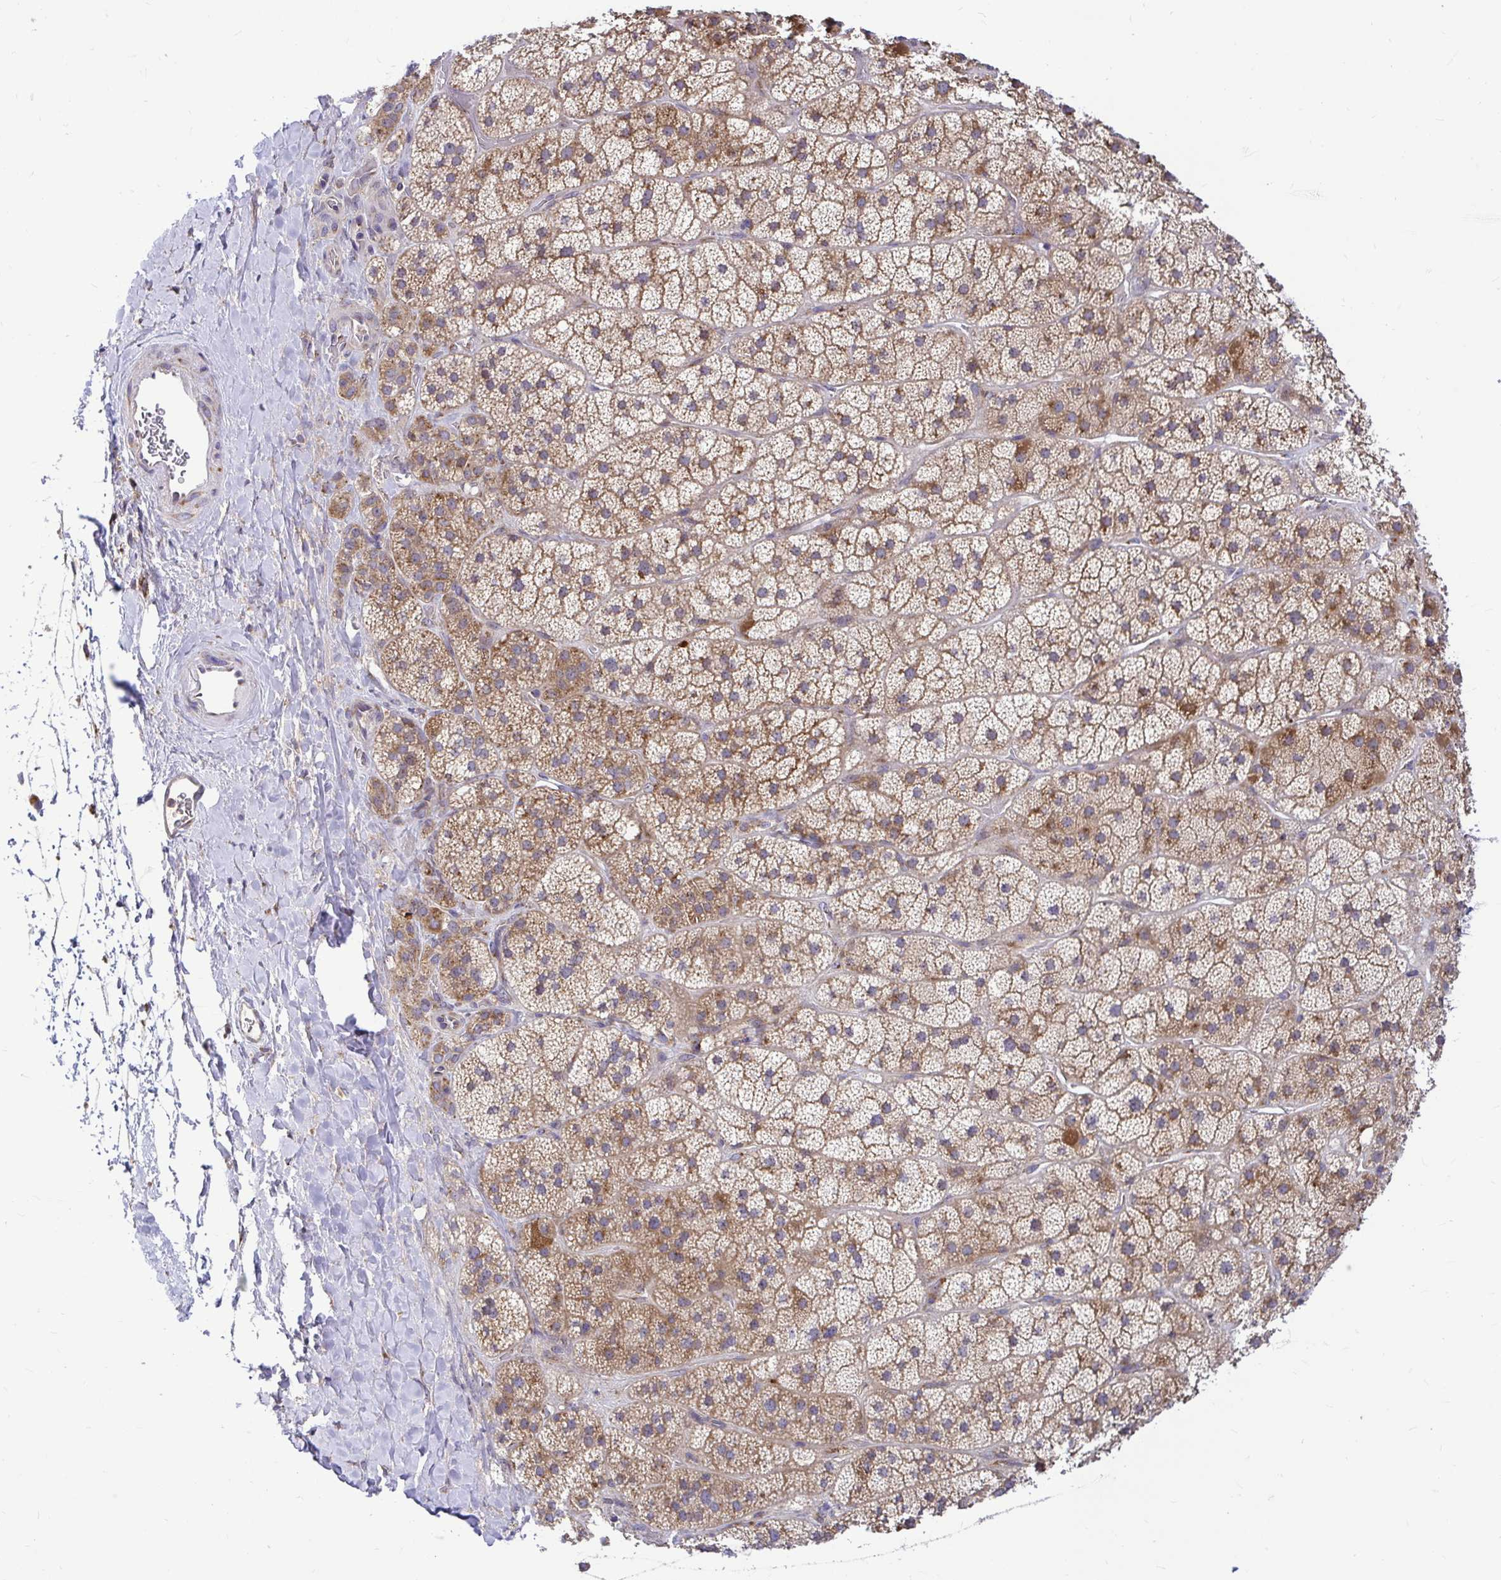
{"staining": {"intensity": "moderate", "quantity": ">75%", "location": "cytoplasmic/membranous"}, "tissue": "adrenal gland", "cell_type": "Glandular cells", "image_type": "normal", "snomed": [{"axis": "morphology", "description": "Normal tissue, NOS"}, {"axis": "topography", "description": "Adrenal gland"}], "caption": "IHC histopathology image of benign human adrenal gland stained for a protein (brown), which reveals medium levels of moderate cytoplasmic/membranous positivity in approximately >75% of glandular cells.", "gene": "VTI1B", "patient": {"sex": "male", "age": 57}}